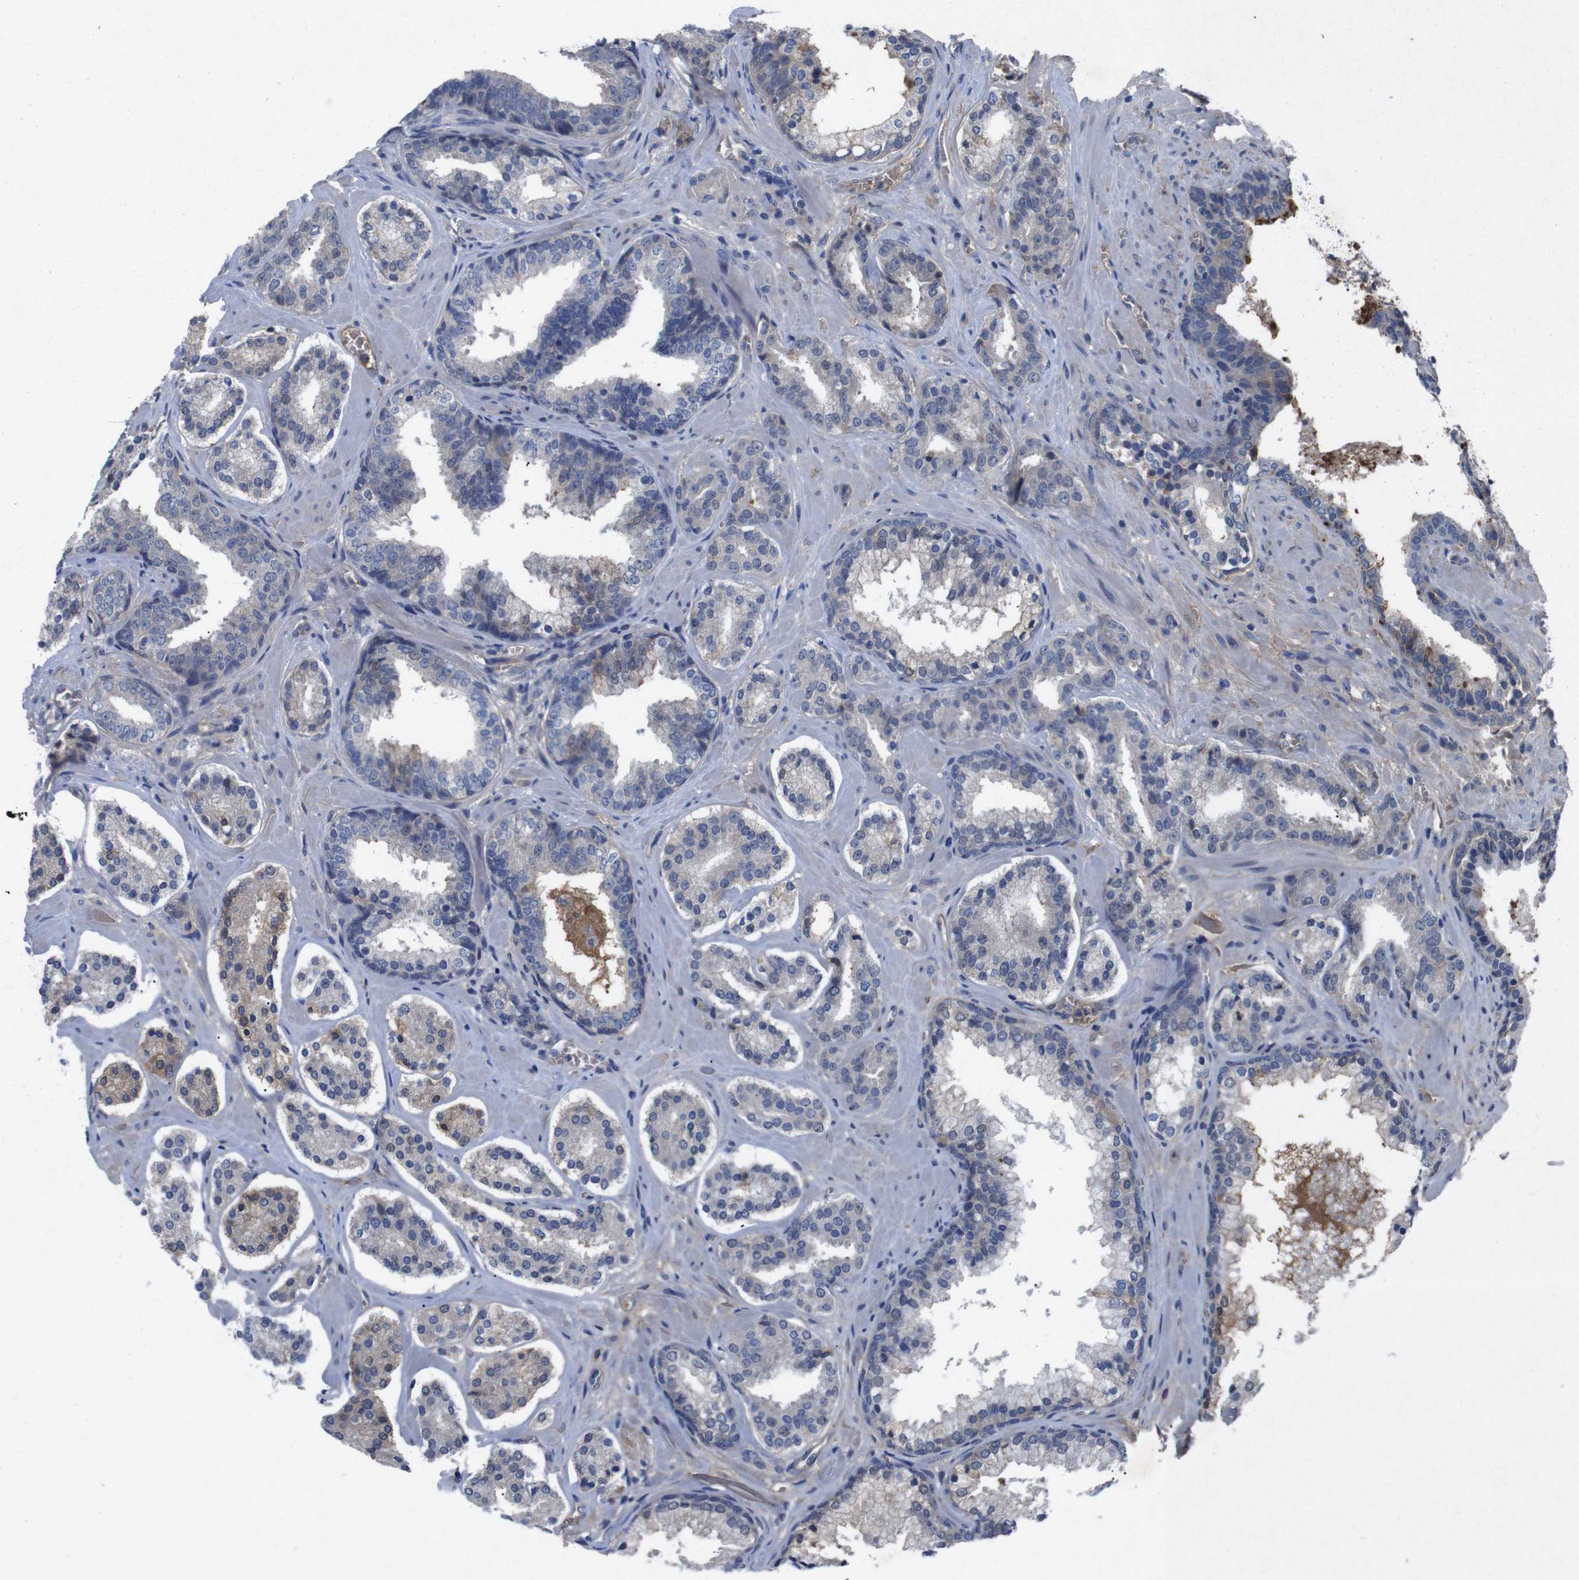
{"staining": {"intensity": "weak", "quantity": "<25%", "location": "cytoplasmic/membranous"}, "tissue": "prostate cancer", "cell_type": "Tumor cells", "image_type": "cancer", "snomed": [{"axis": "morphology", "description": "Adenocarcinoma, High grade"}, {"axis": "topography", "description": "Prostate"}], "caption": "This is an immunohistochemistry photomicrograph of prostate cancer (adenocarcinoma (high-grade)). There is no positivity in tumor cells.", "gene": "SPTB", "patient": {"sex": "male", "age": 60}}